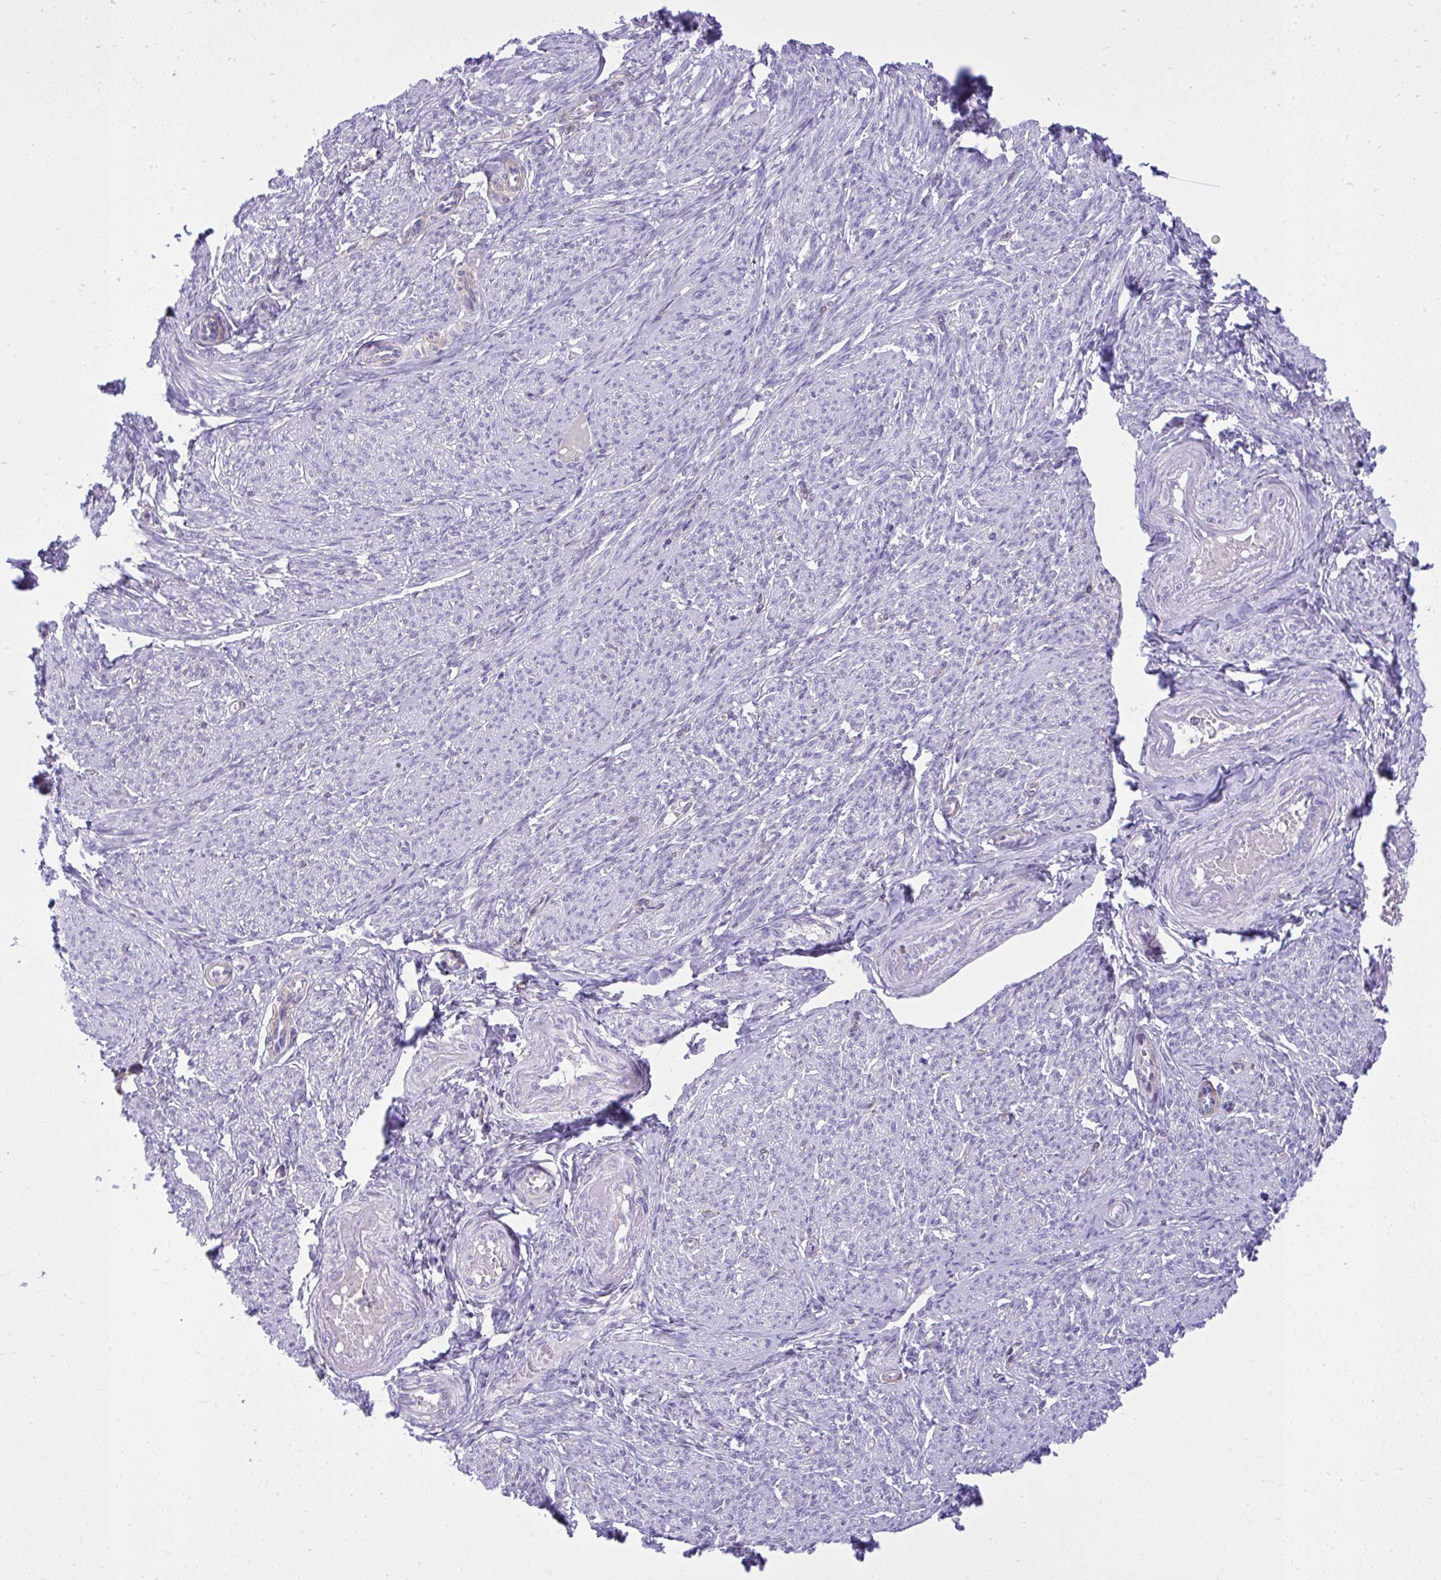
{"staining": {"intensity": "negative", "quantity": "none", "location": "none"}, "tissue": "smooth muscle", "cell_type": "Smooth muscle cells", "image_type": "normal", "snomed": [{"axis": "morphology", "description": "Normal tissue, NOS"}, {"axis": "topography", "description": "Smooth muscle"}], "caption": "Smooth muscle cells show no significant protein positivity in benign smooth muscle.", "gene": "GPRIN3", "patient": {"sex": "female", "age": 65}}